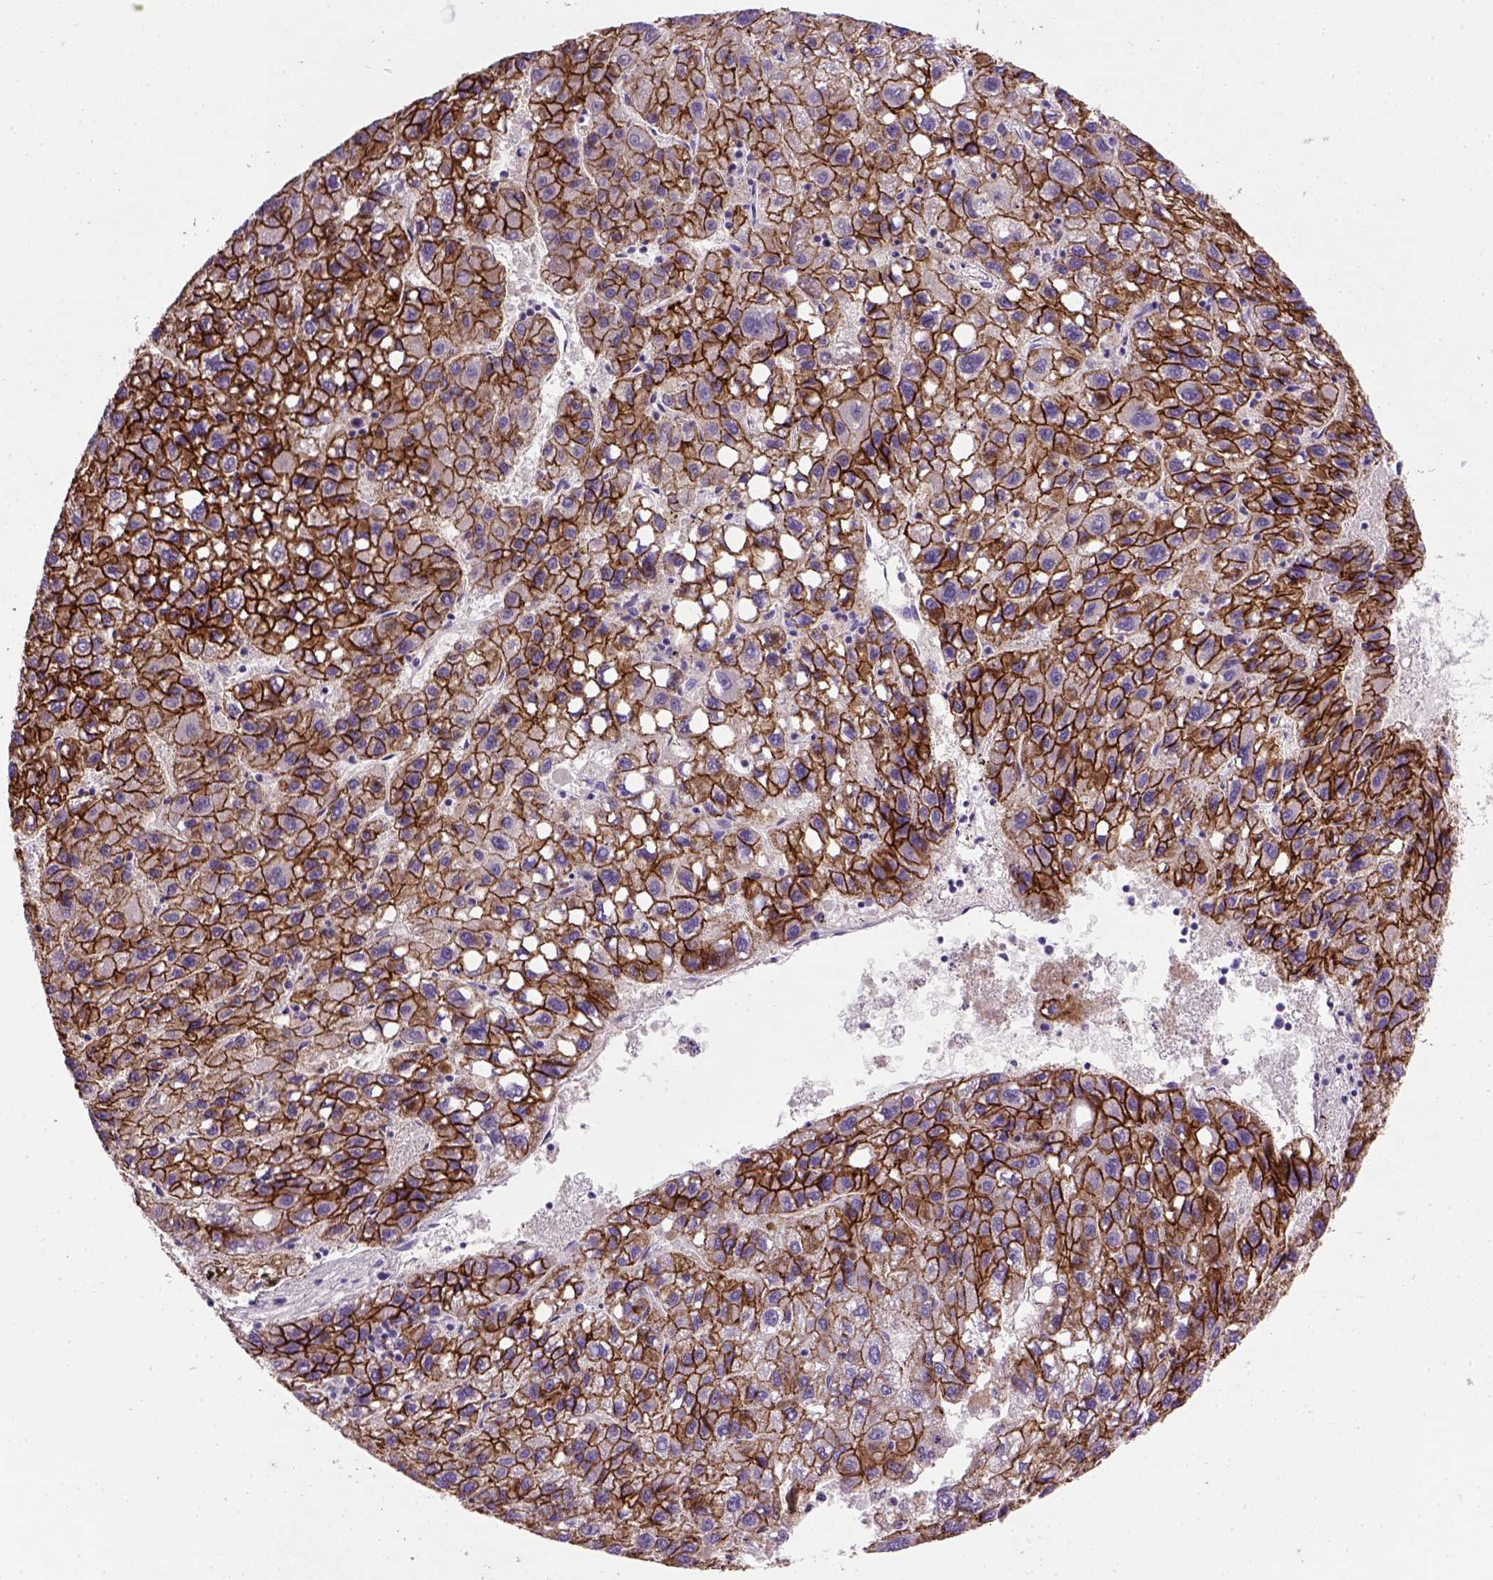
{"staining": {"intensity": "strong", "quantity": ">75%", "location": "cytoplasmic/membranous"}, "tissue": "liver cancer", "cell_type": "Tumor cells", "image_type": "cancer", "snomed": [{"axis": "morphology", "description": "Carcinoma, Hepatocellular, NOS"}, {"axis": "topography", "description": "Liver"}], "caption": "This photomicrograph demonstrates immunohistochemistry (IHC) staining of liver cancer (hepatocellular carcinoma), with high strong cytoplasmic/membranous expression in approximately >75% of tumor cells.", "gene": "CDH1", "patient": {"sex": "female", "age": 82}}